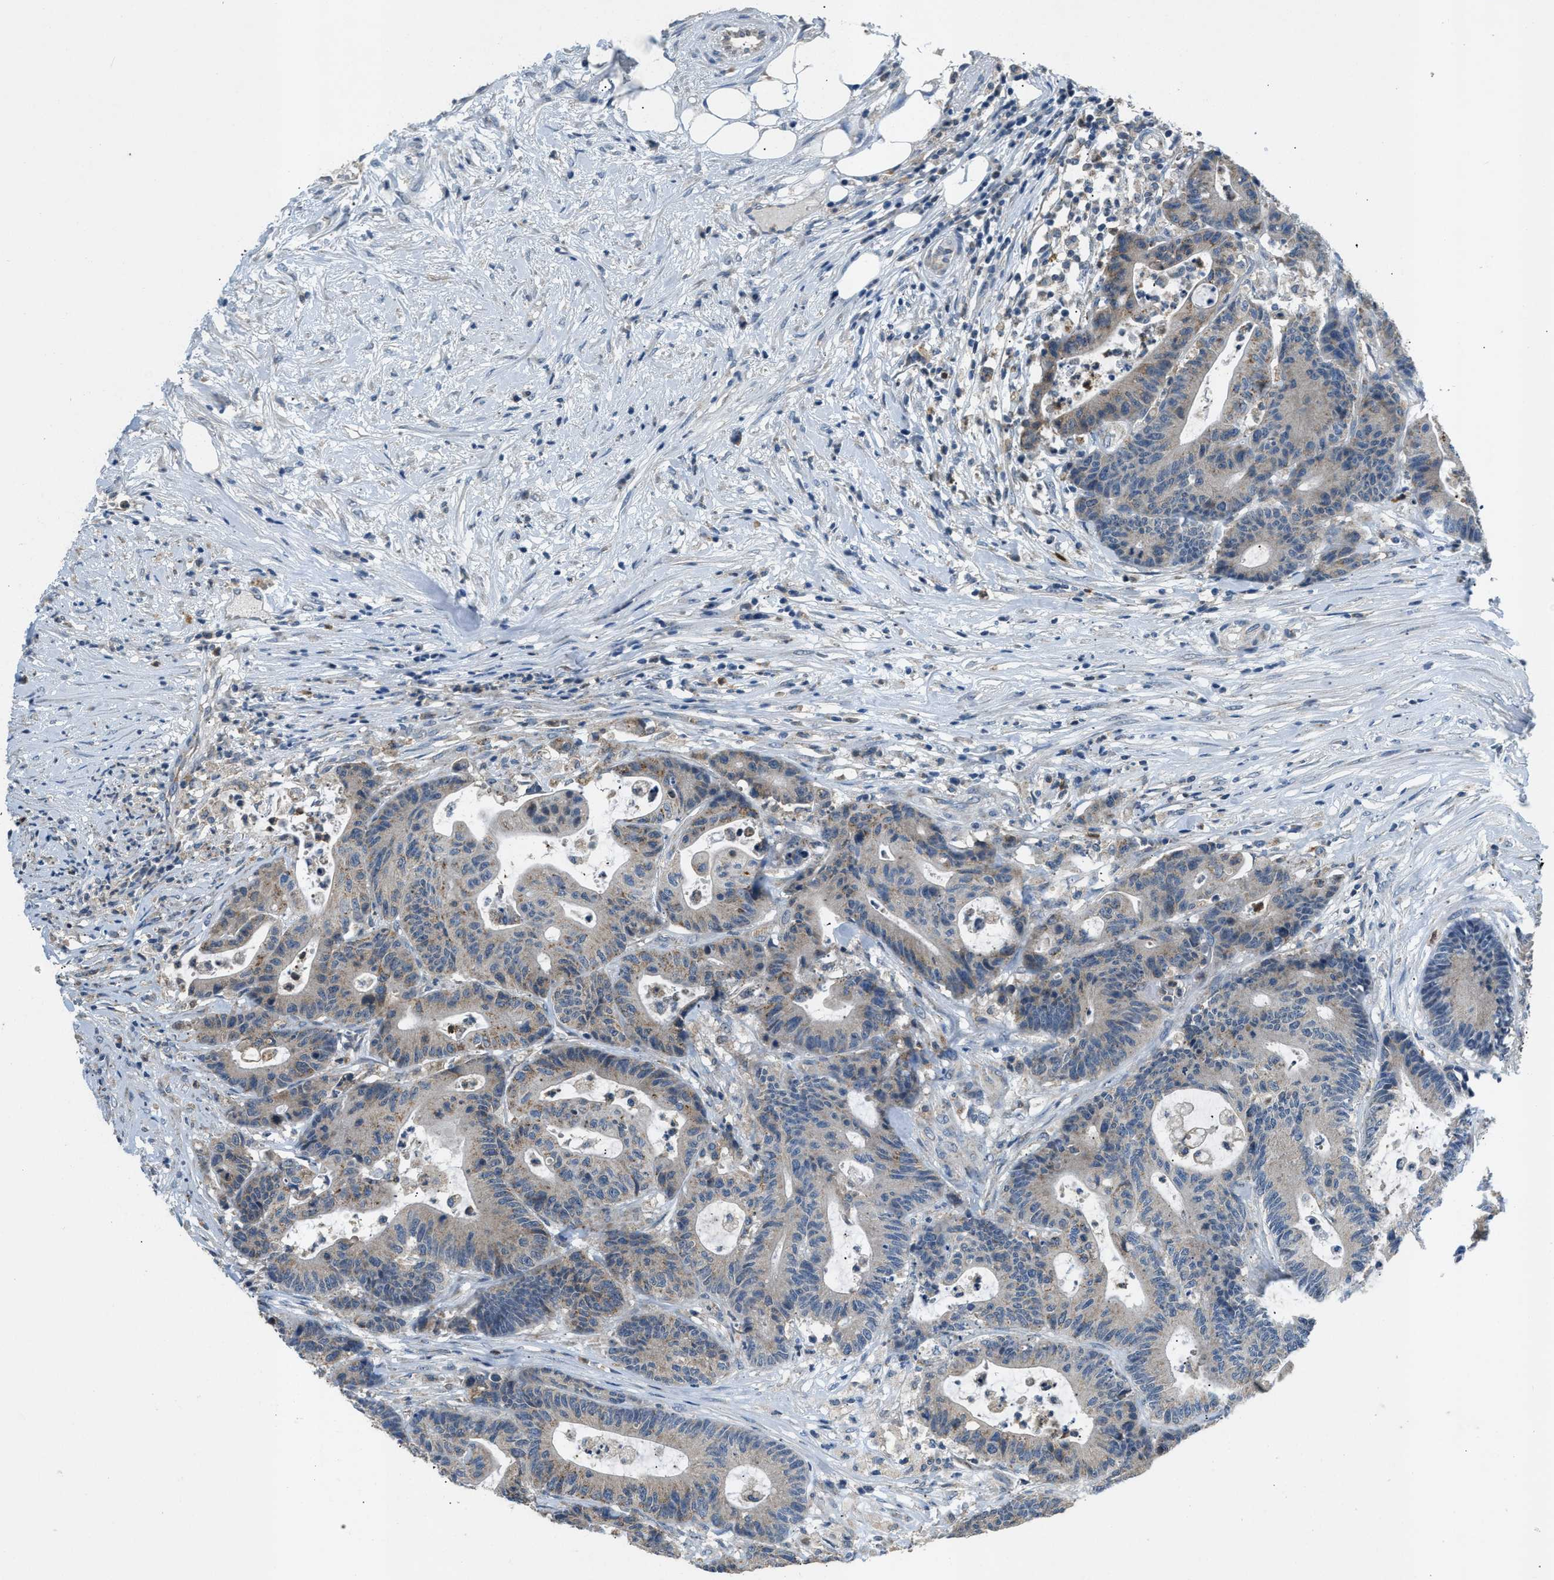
{"staining": {"intensity": "weak", "quantity": "<25%", "location": "cytoplasmic/membranous"}, "tissue": "colorectal cancer", "cell_type": "Tumor cells", "image_type": "cancer", "snomed": [{"axis": "morphology", "description": "Adenocarcinoma, NOS"}, {"axis": "topography", "description": "Colon"}], "caption": "Immunohistochemical staining of human colorectal cancer shows no significant staining in tumor cells.", "gene": "TOMM34", "patient": {"sex": "female", "age": 84}}